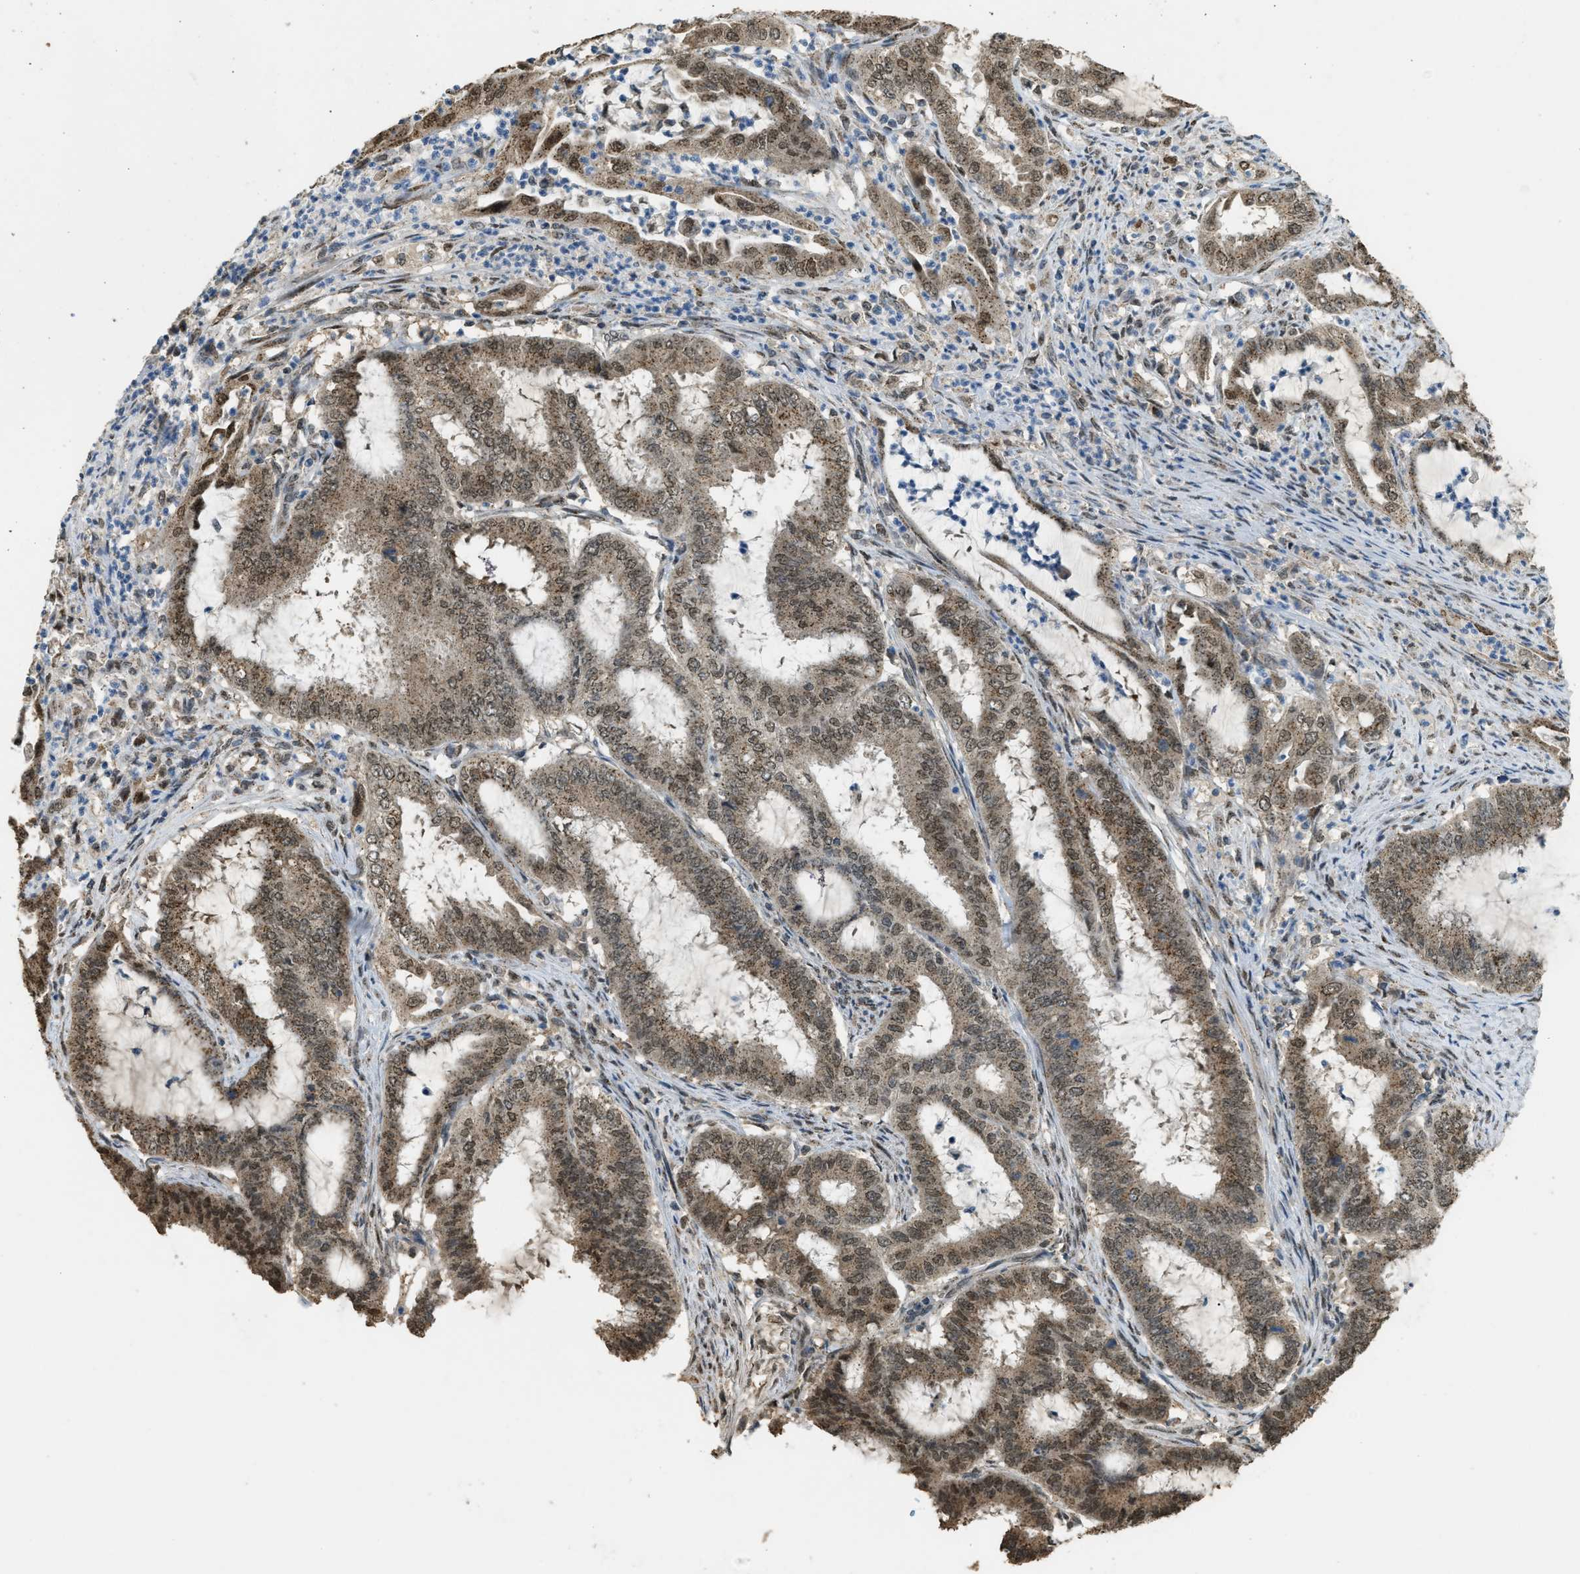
{"staining": {"intensity": "moderate", "quantity": ">75%", "location": "cytoplasmic/membranous,nuclear"}, "tissue": "endometrial cancer", "cell_type": "Tumor cells", "image_type": "cancer", "snomed": [{"axis": "morphology", "description": "Adenocarcinoma, NOS"}, {"axis": "topography", "description": "Endometrium"}], "caption": "A micrograph showing moderate cytoplasmic/membranous and nuclear expression in about >75% of tumor cells in endometrial cancer (adenocarcinoma), as visualized by brown immunohistochemical staining.", "gene": "IPO7", "patient": {"sex": "female", "age": 51}}